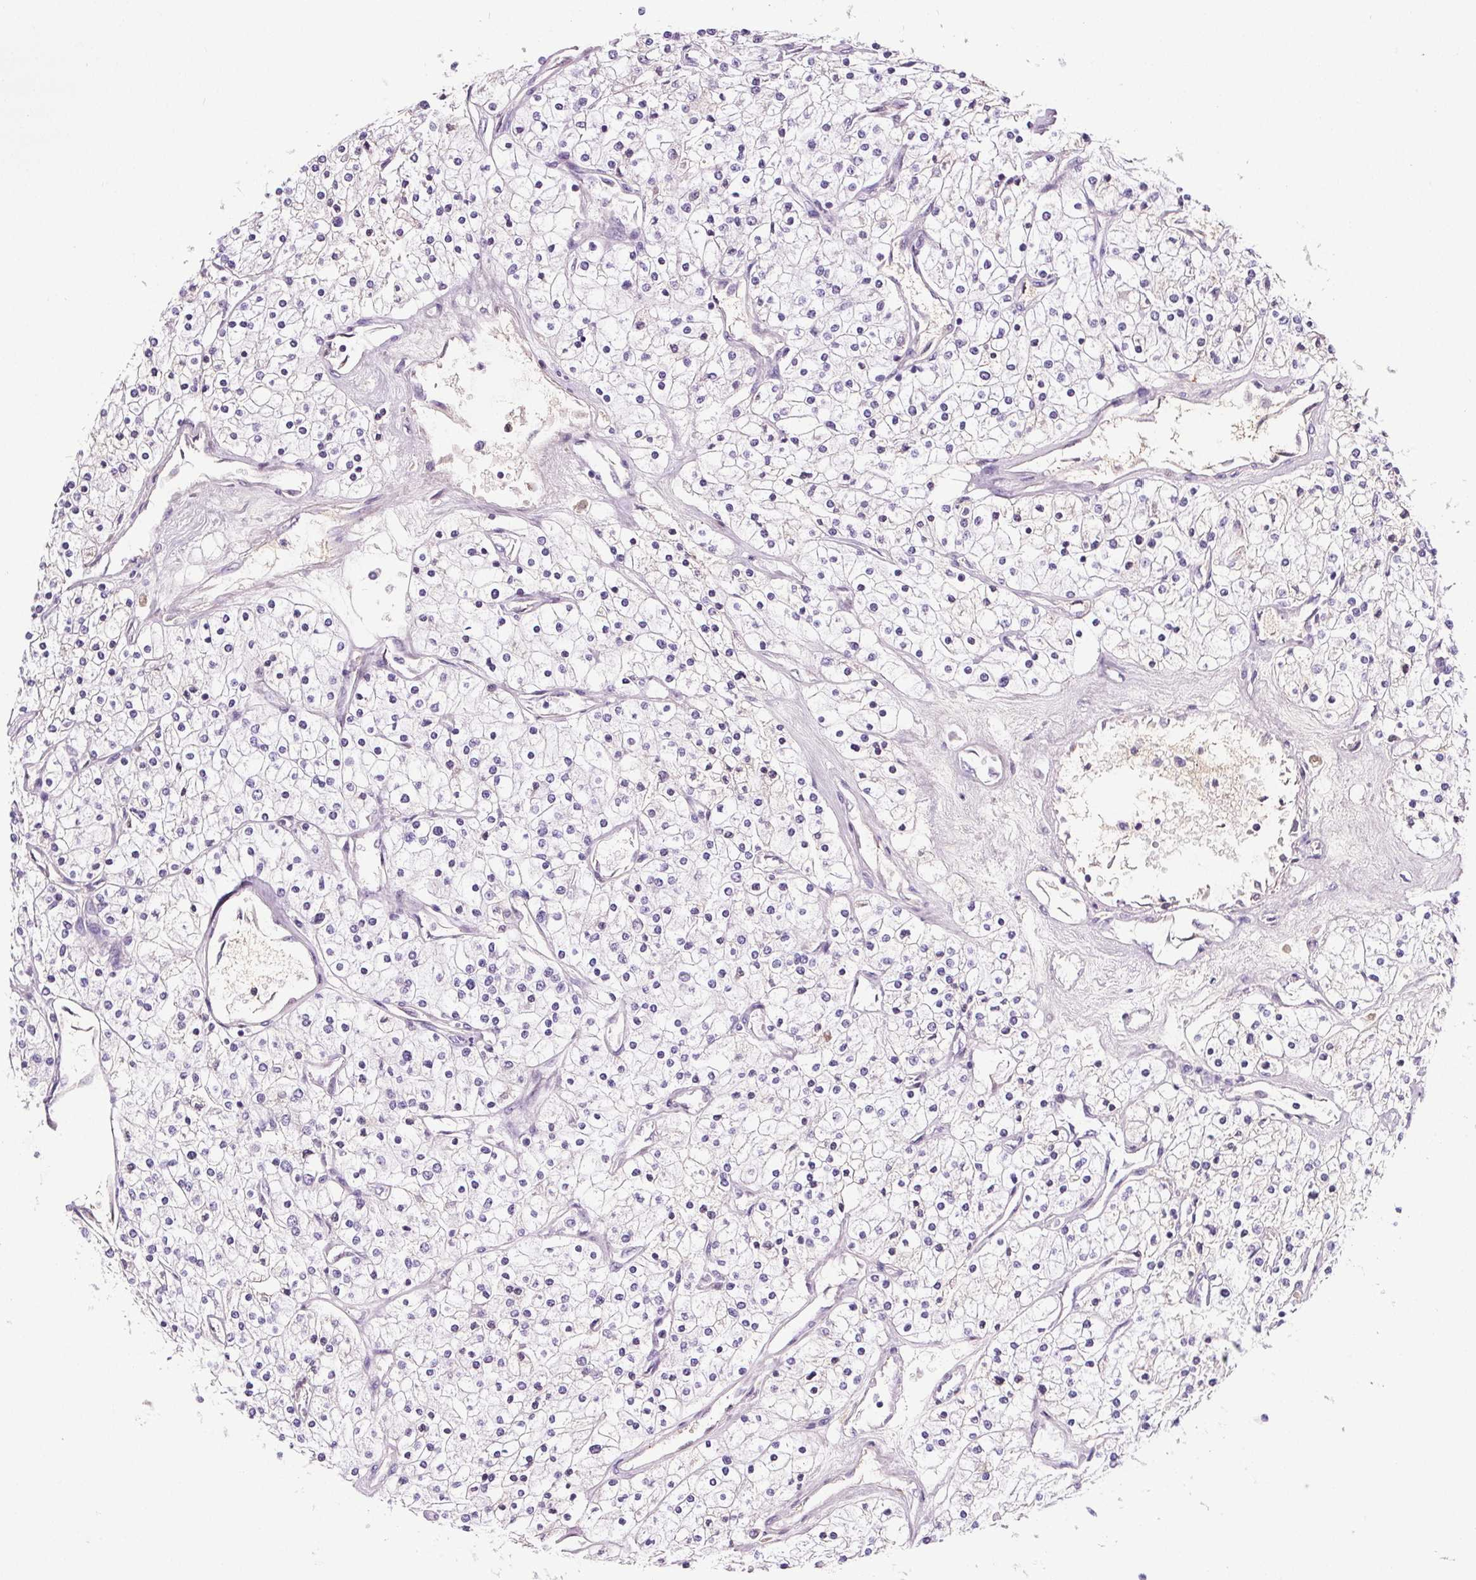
{"staining": {"intensity": "negative", "quantity": "none", "location": "none"}, "tissue": "renal cancer", "cell_type": "Tumor cells", "image_type": "cancer", "snomed": [{"axis": "morphology", "description": "Adenocarcinoma, NOS"}, {"axis": "topography", "description": "Kidney"}], "caption": "This is an immunohistochemistry (IHC) micrograph of human adenocarcinoma (renal). There is no staining in tumor cells.", "gene": "CD5L", "patient": {"sex": "male", "age": 80}}